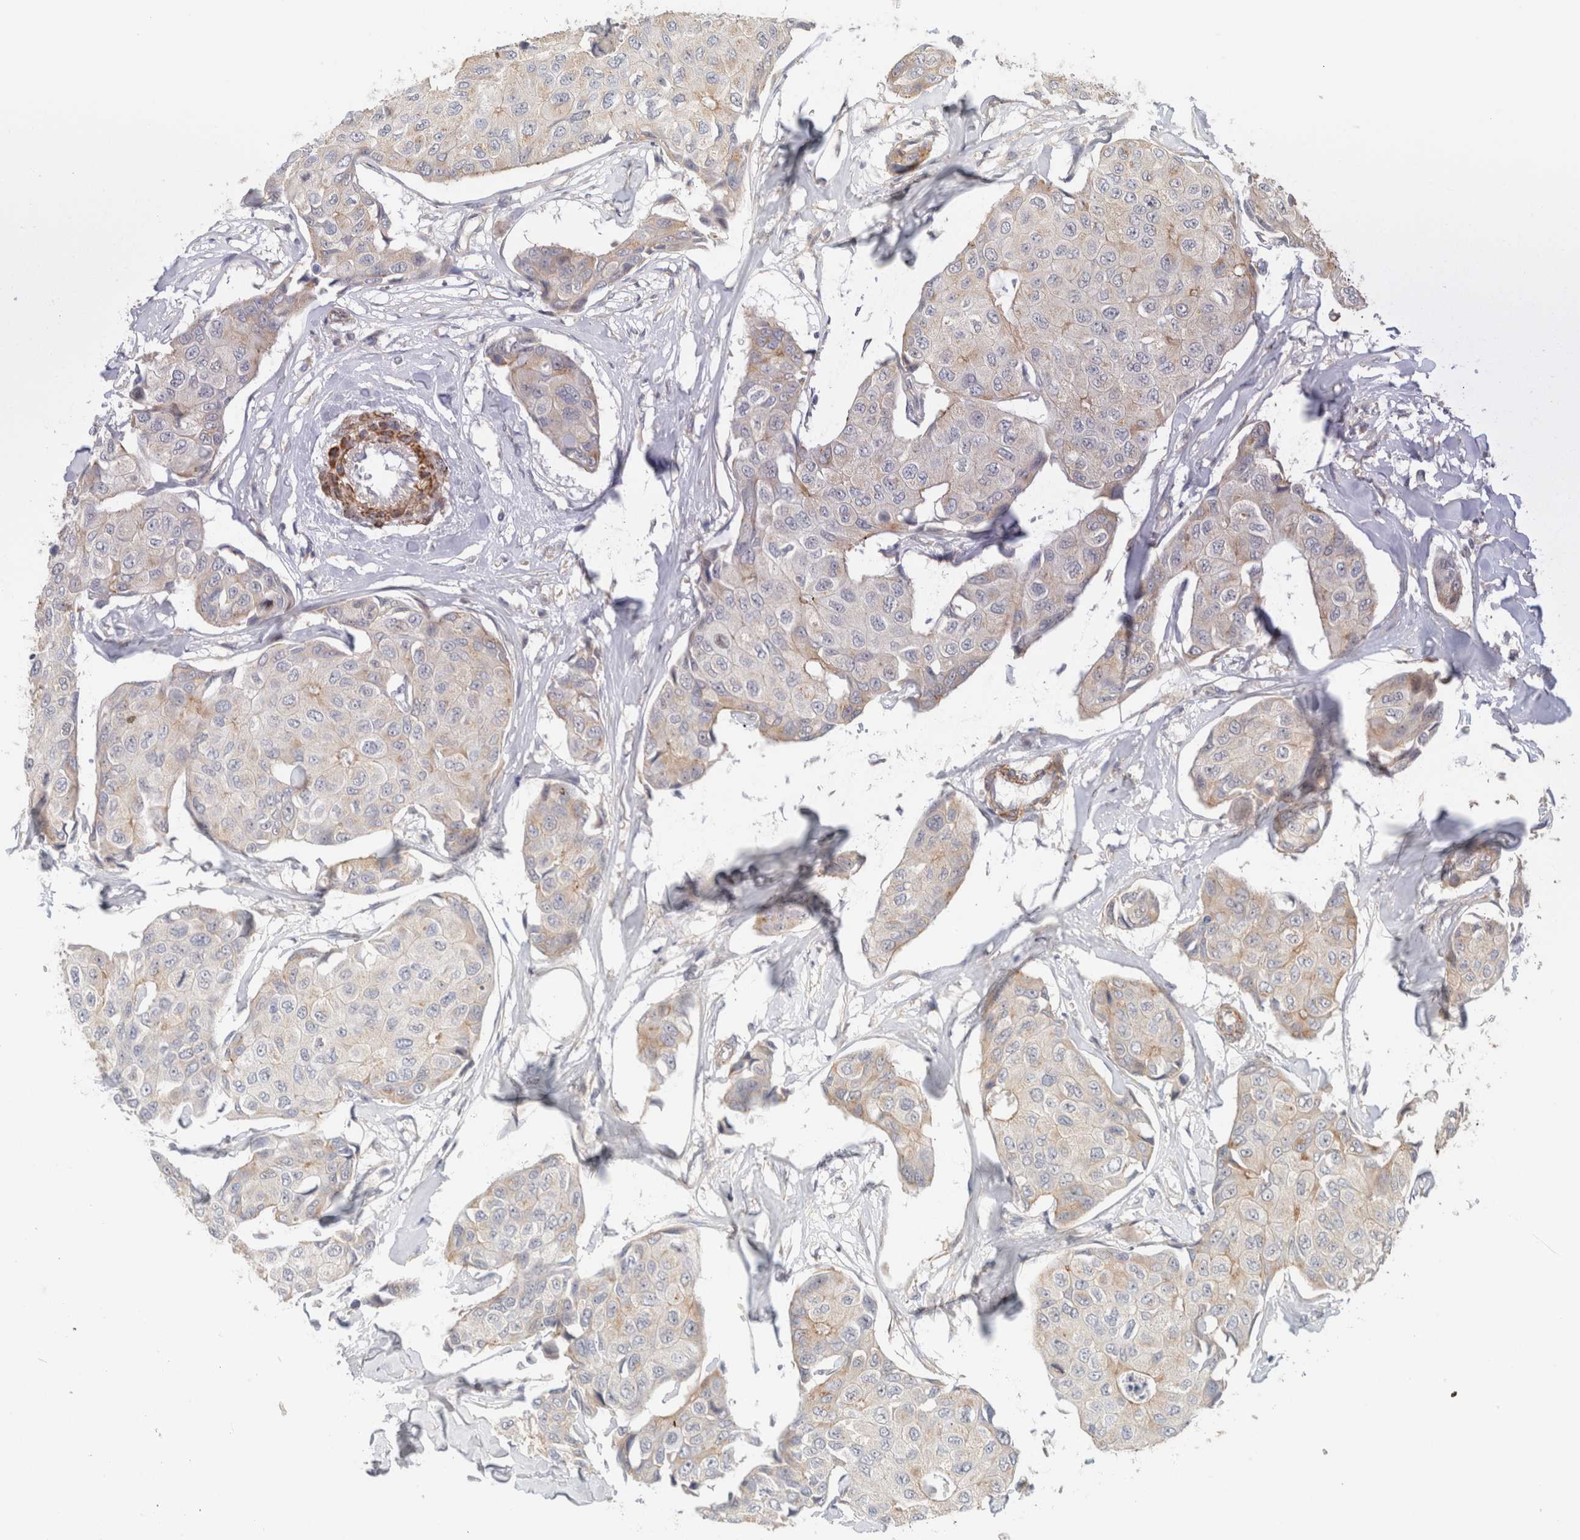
{"staining": {"intensity": "weak", "quantity": "<25%", "location": "cytoplasmic/membranous"}, "tissue": "breast cancer", "cell_type": "Tumor cells", "image_type": "cancer", "snomed": [{"axis": "morphology", "description": "Duct carcinoma"}, {"axis": "topography", "description": "Breast"}], "caption": "Image shows no protein staining in tumor cells of breast cancer tissue.", "gene": "ID3", "patient": {"sex": "female", "age": 80}}